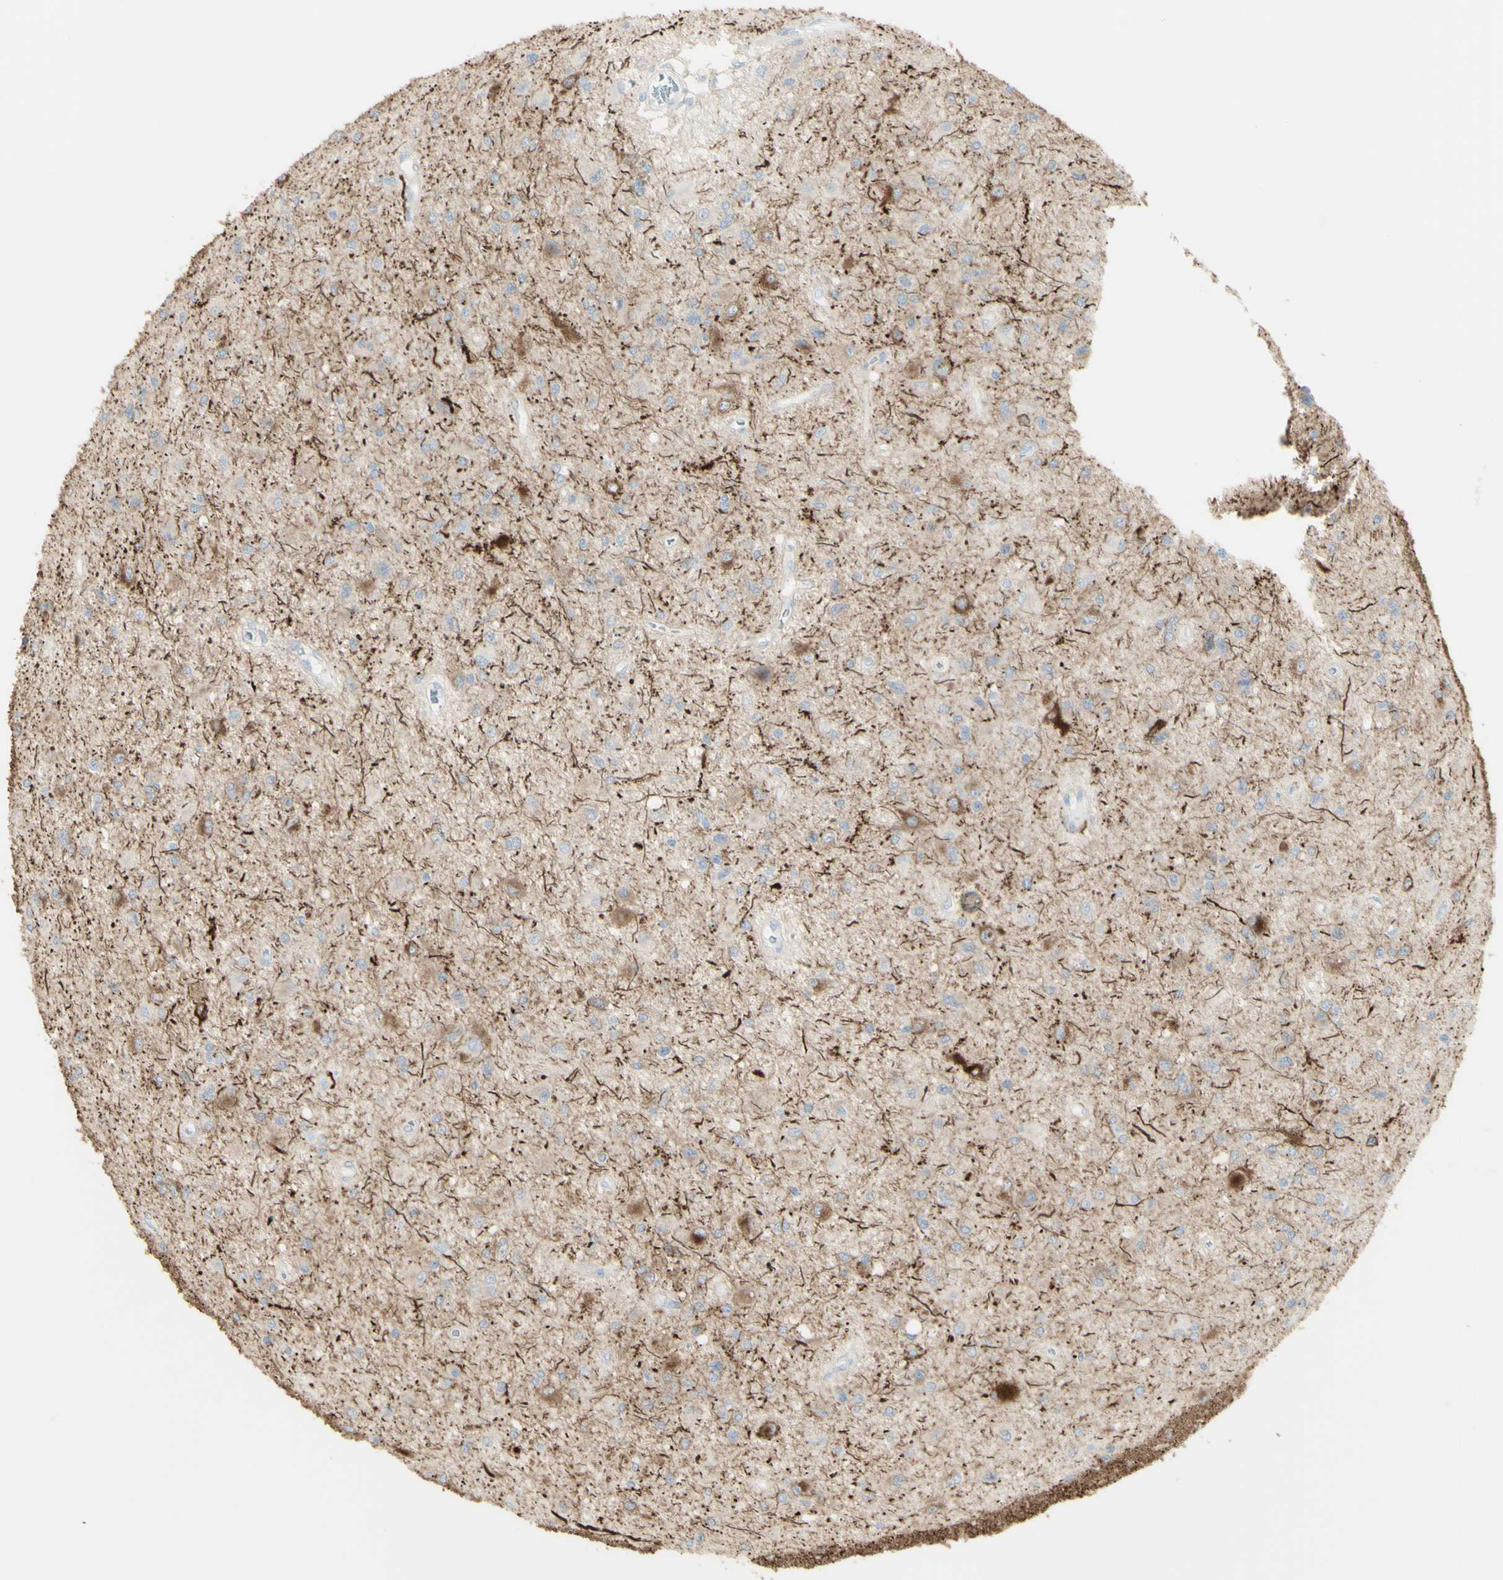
{"staining": {"intensity": "strong", "quantity": "<25%", "location": "cytoplasmic/membranous"}, "tissue": "glioma", "cell_type": "Tumor cells", "image_type": "cancer", "snomed": [{"axis": "morphology", "description": "Glioma, malignant, Low grade"}, {"axis": "topography", "description": "Brain"}], "caption": "A brown stain highlights strong cytoplasmic/membranous positivity of a protein in human glioma tumor cells.", "gene": "ENSG00000198211", "patient": {"sex": "male", "age": 58}}